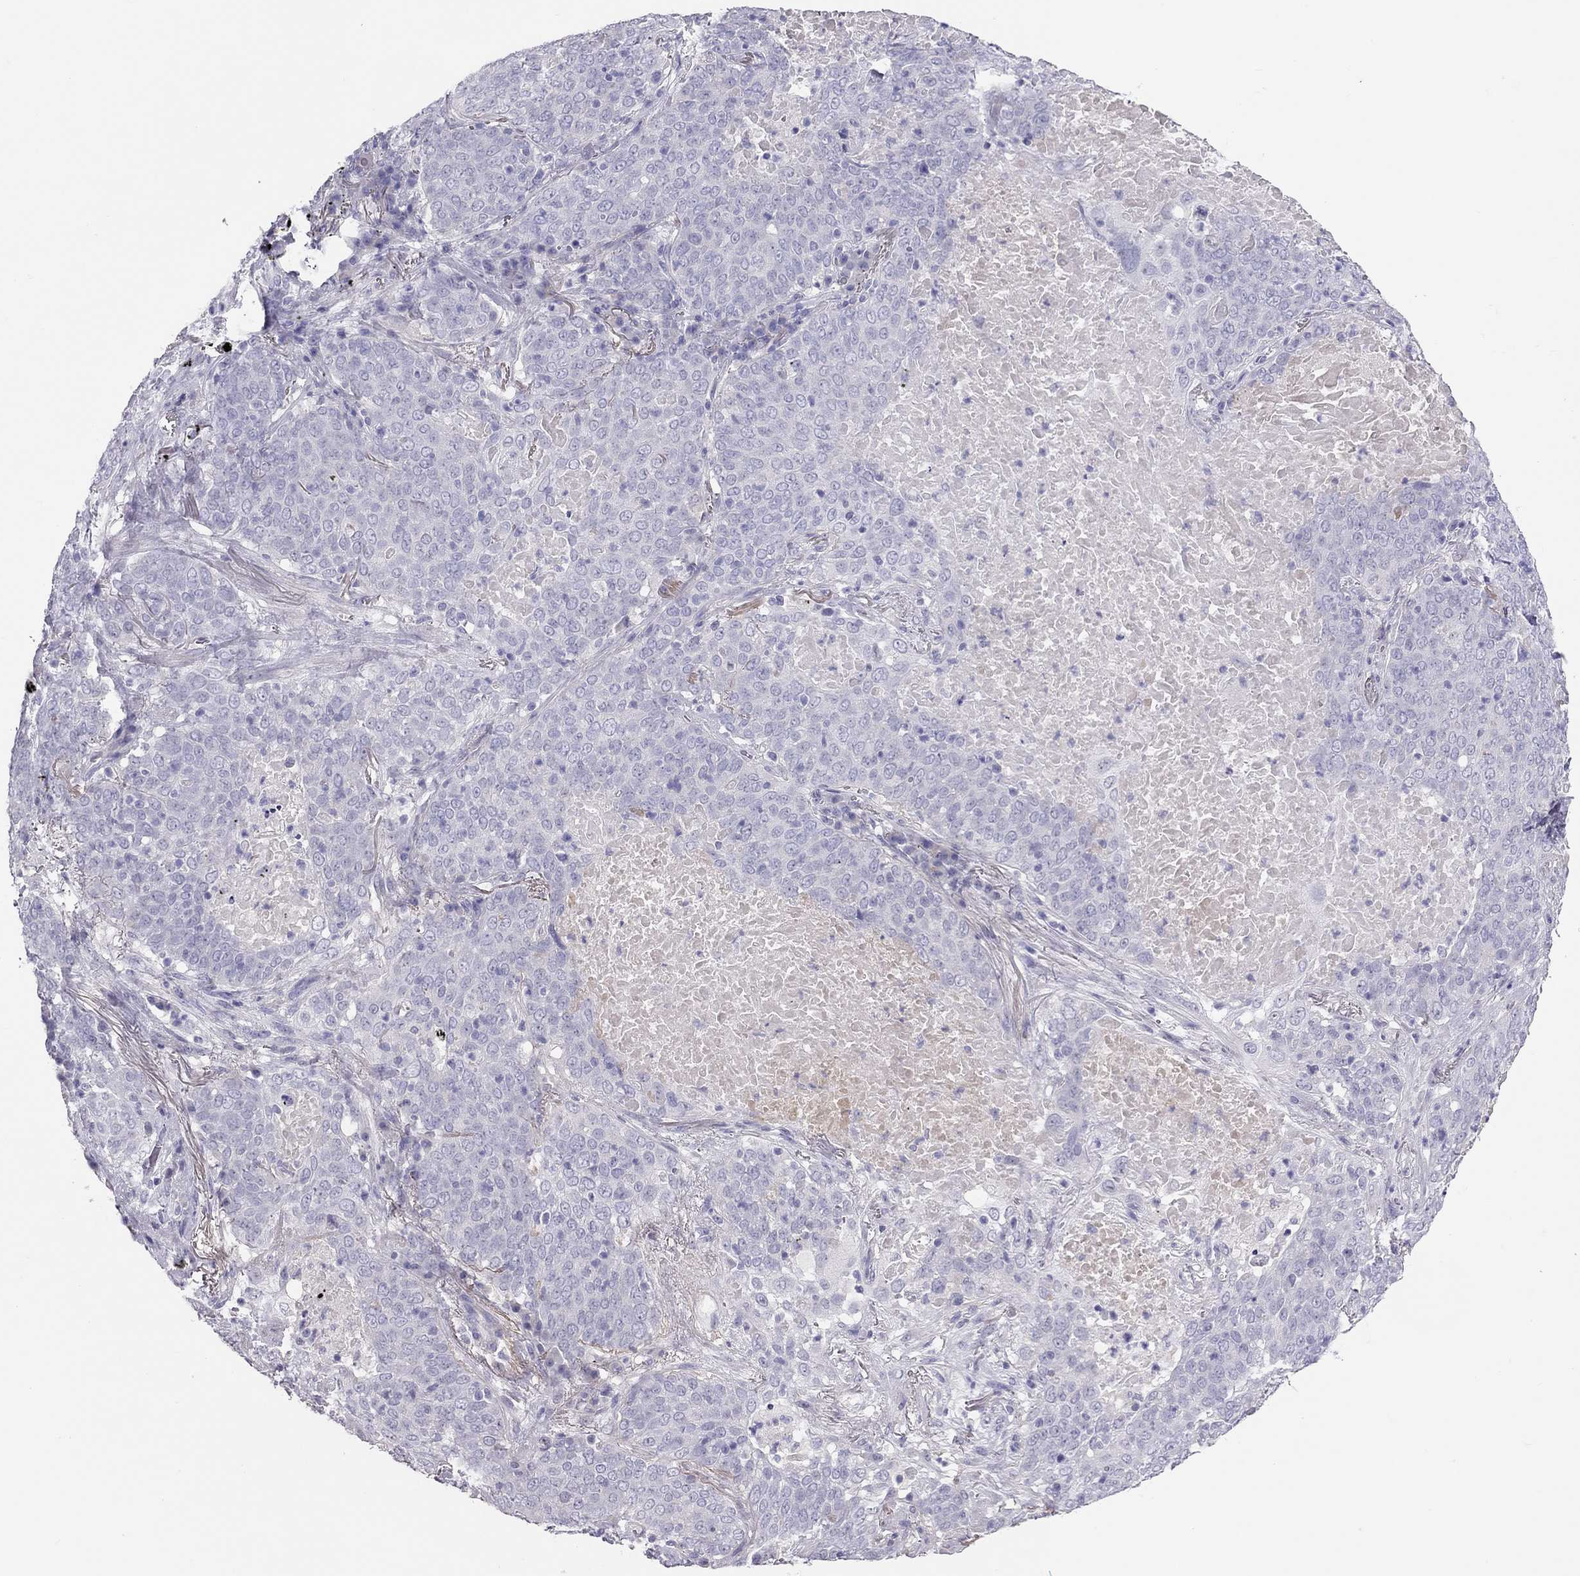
{"staining": {"intensity": "negative", "quantity": "none", "location": "none"}, "tissue": "lung cancer", "cell_type": "Tumor cells", "image_type": "cancer", "snomed": [{"axis": "morphology", "description": "Squamous cell carcinoma, NOS"}, {"axis": "topography", "description": "Lung"}], "caption": "A micrograph of human lung cancer (squamous cell carcinoma) is negative for staining in tumor cells.", "gene": "IL17REL", "patient": {"sex": "male", "age": 82}}